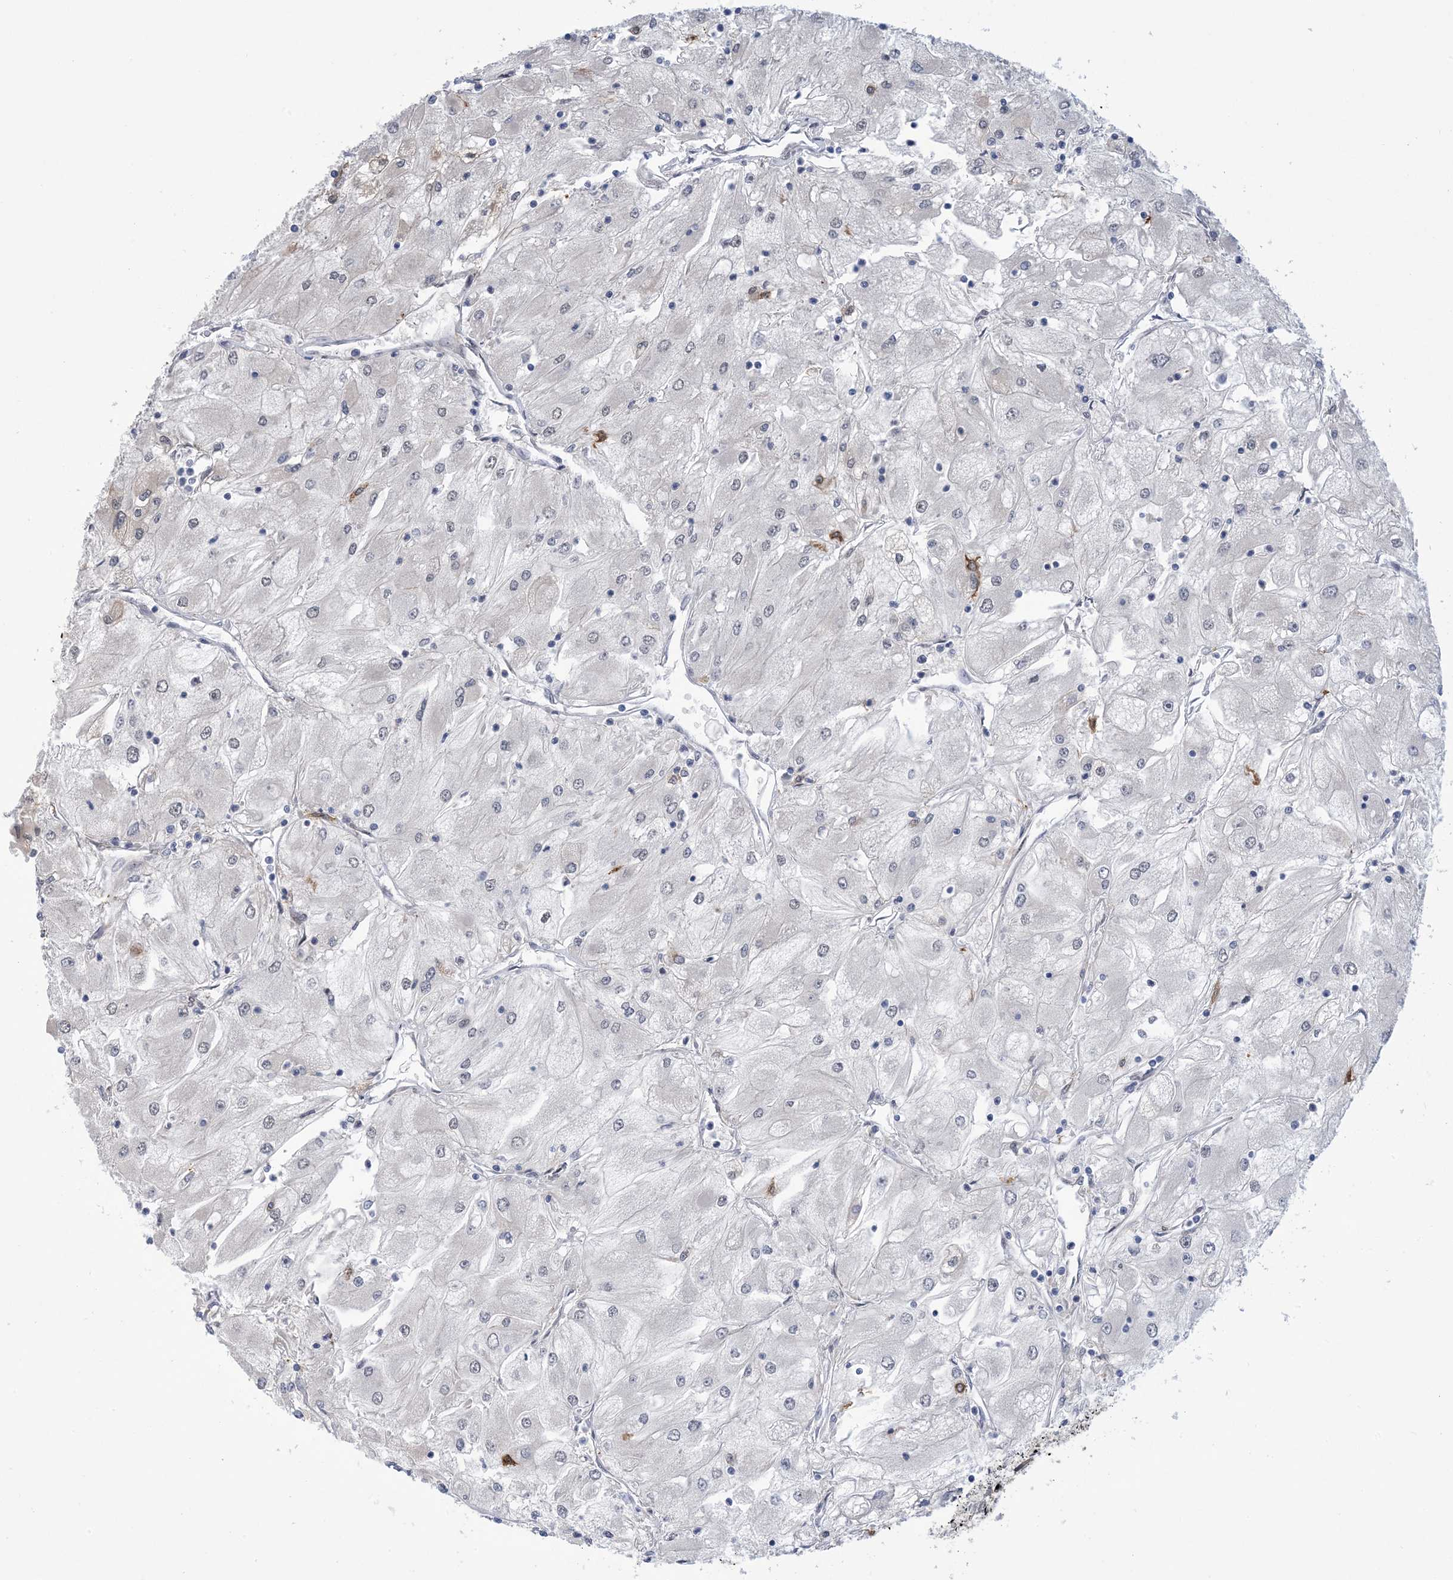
{"staining": {"intensity": "negative", "quantity": "none", "location": "none"}, "tissue": "renal cancer", "cell_type": "Tumor cells", "image_type": "cancer", "snomed": [{"axis": "morphology", "description": "Adenocarcinoma, NOS"}, {"axis": "topography", "description": "Kidney"}], "caption": "Renal adenocarcinoma was stained to show a protein in brown. There is no significant staining in tumor cells.", "gene": "ZNF8", "patient": {"sex": "male", "age": 80}}